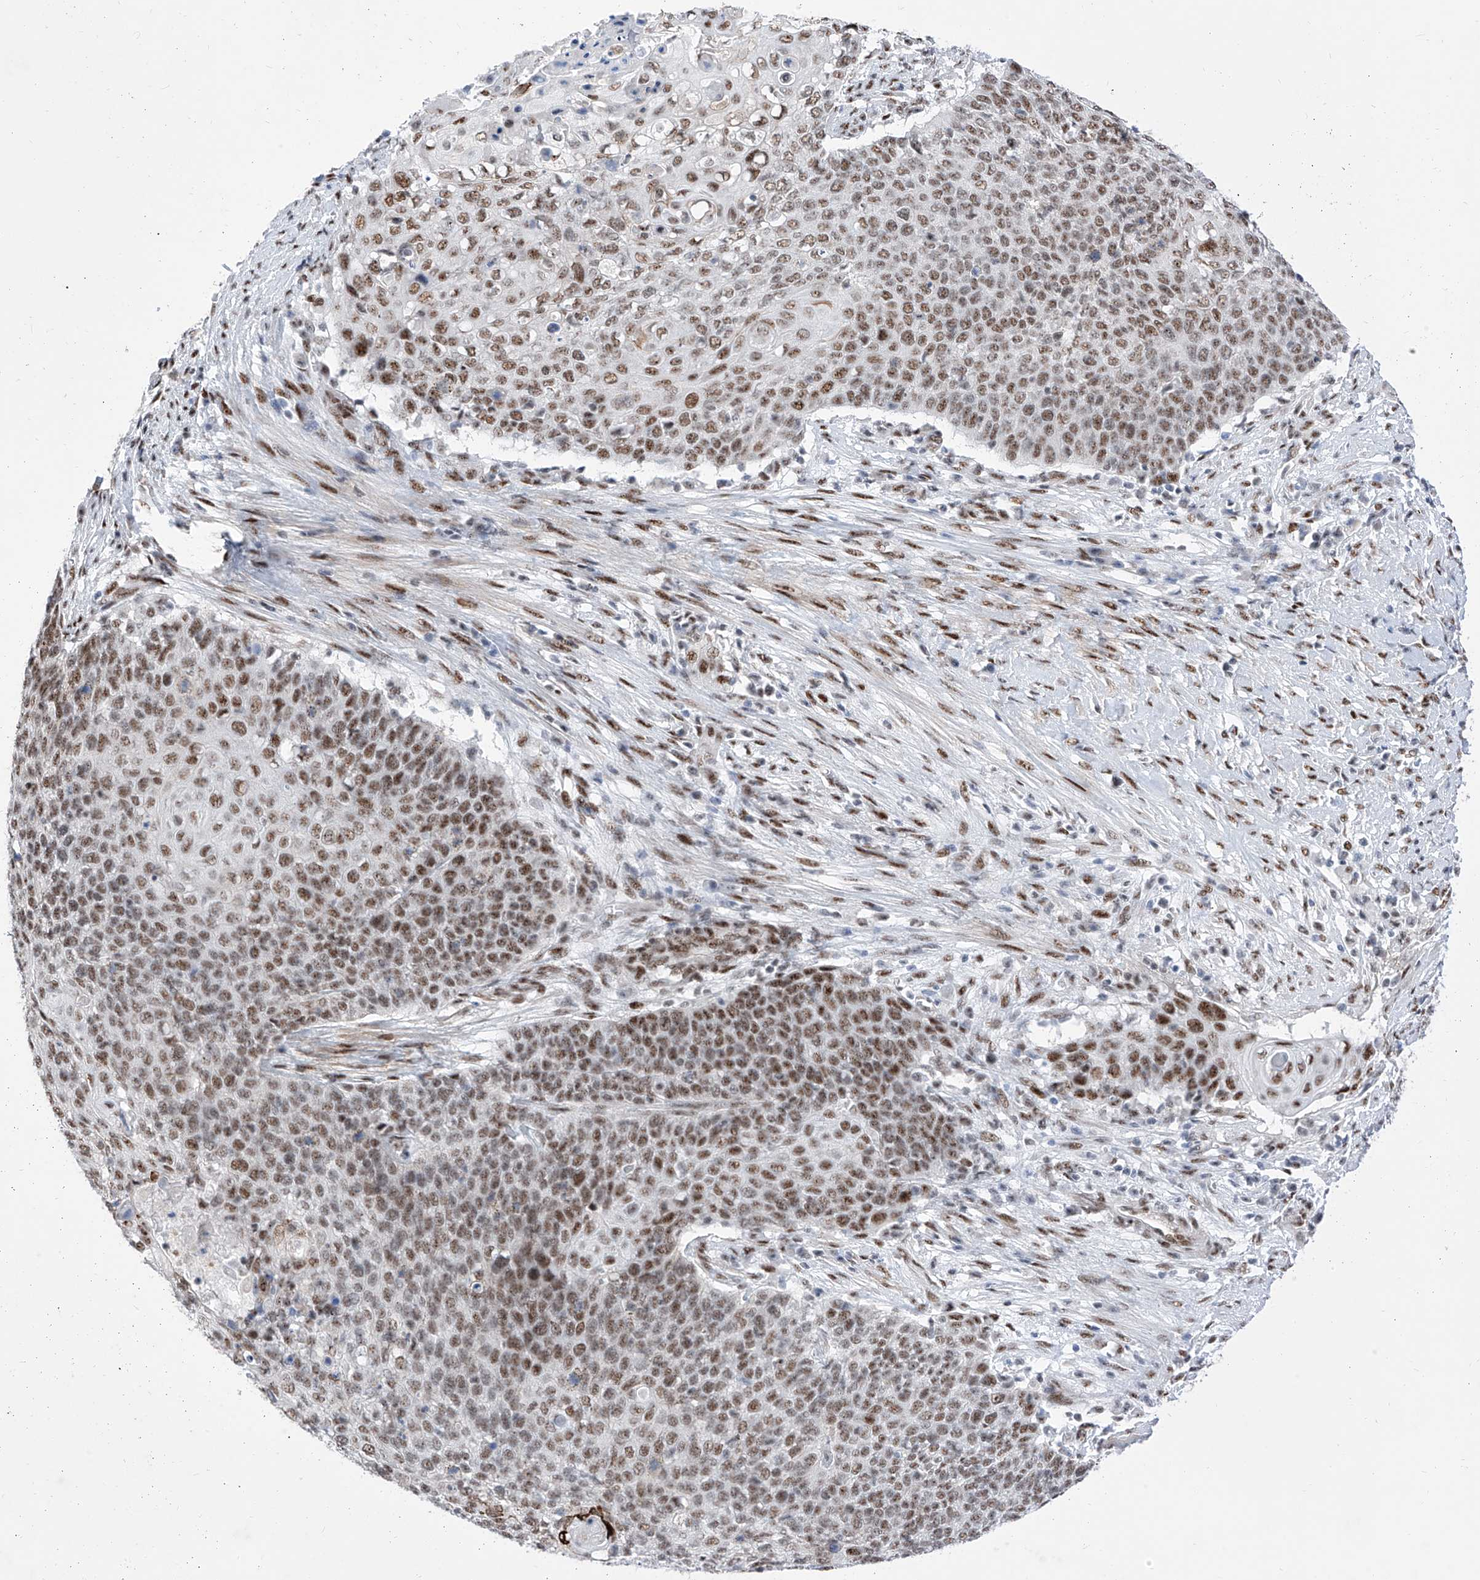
{"staining": {"intensity": "moderate", "quantity": ">75%", "location": "nuclear"}, "tissue": "cervical cancer", "cell_type": "Tumor cells", "image_type": "cancer", "snomed": [{"axis": "morphology", "description": "Squamous cell carcinoma, NOS"}, {"axis": "topography", "description": "Cervix"}], "caption": "Tumor cells reveal medium levels of moderate nuclear expression in about >75% of cells in human cervical cancer (squamous cell carcinoma).", "gene": "ATN1", "patient": {"sex": "female", "age": 39}}